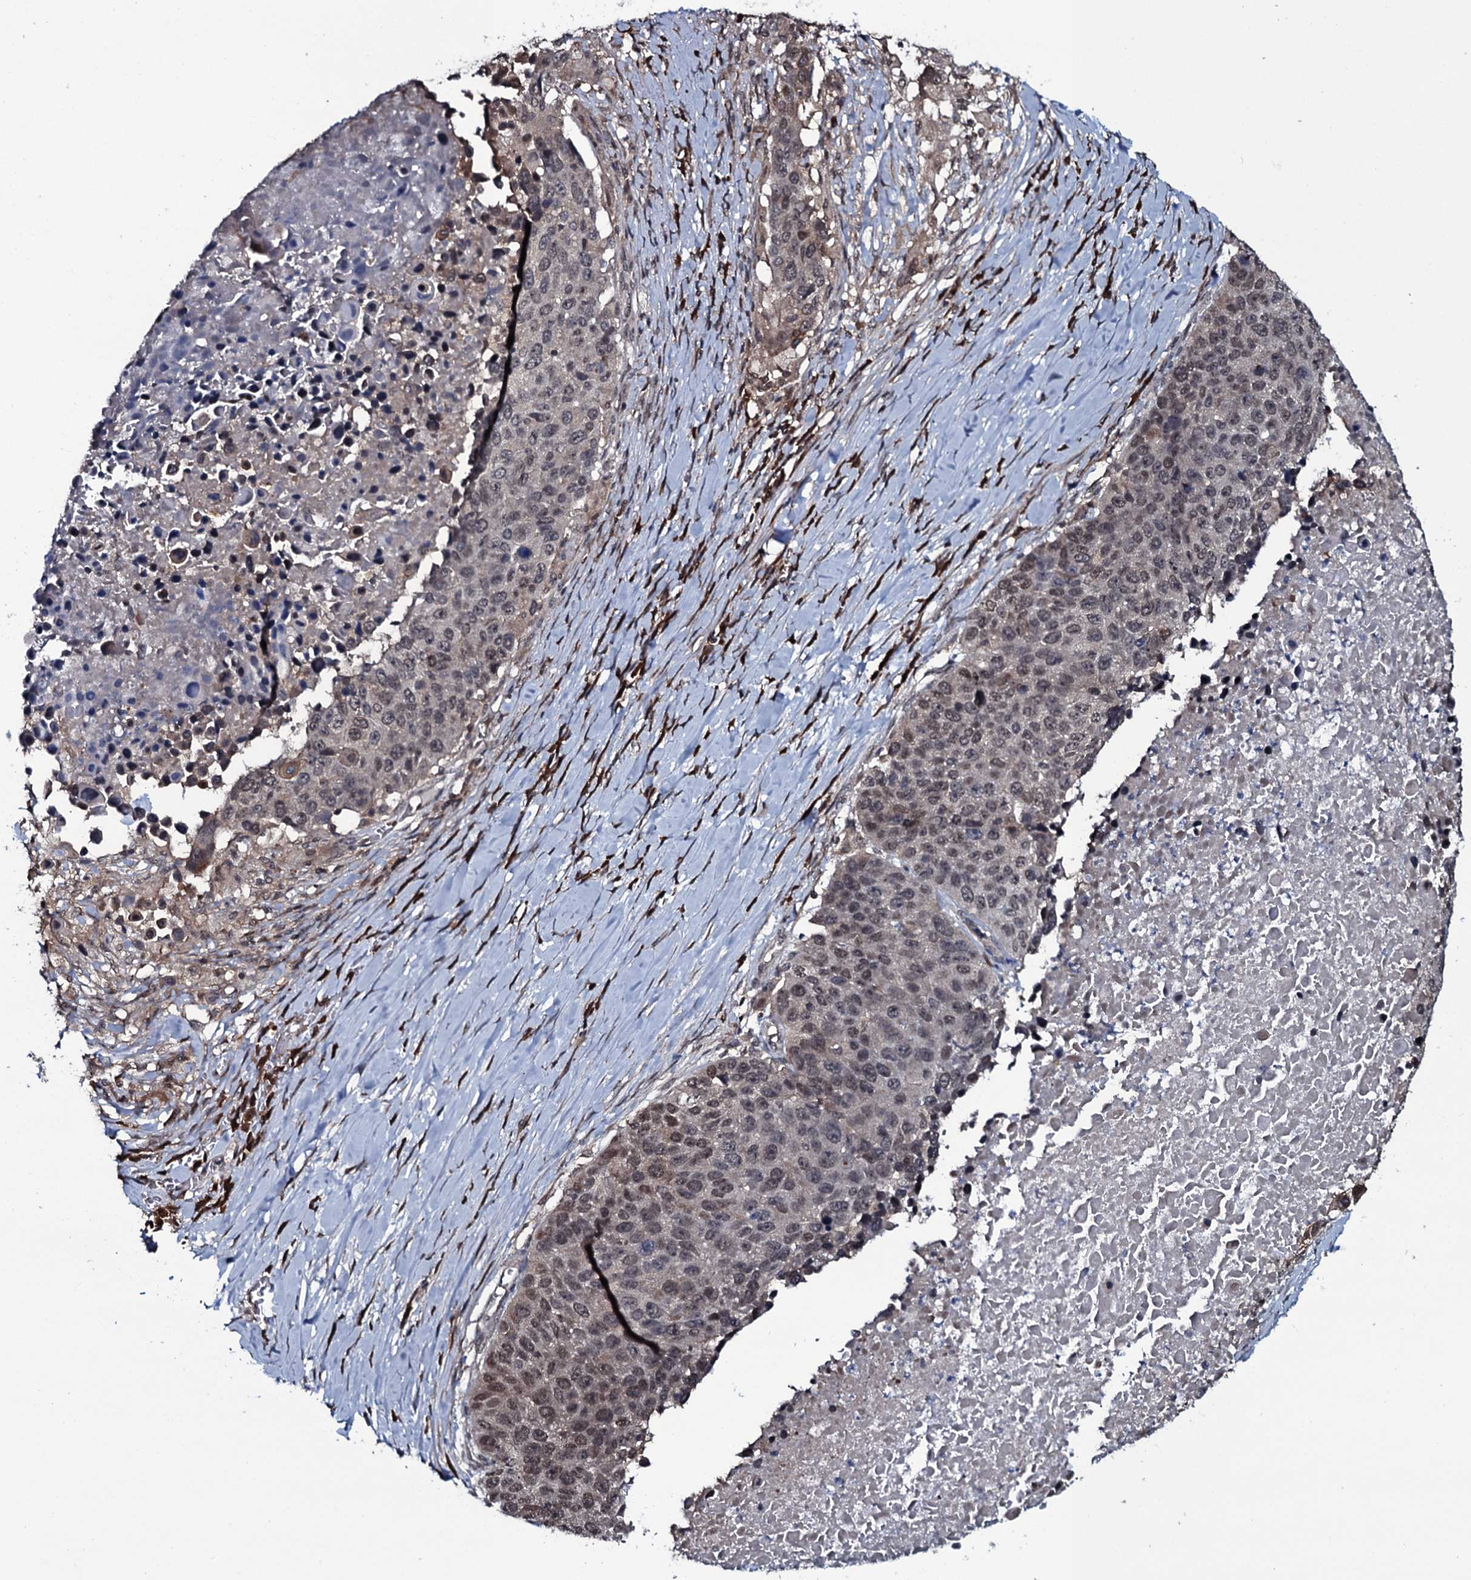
{"staining": {"intensity": "weak", "quantity": "25%-75%", "location": "nuclear"}, "tissue": "lung cancer", "cell_type": "Tumor cells", "image_type": "cancer", "snomed": [{"axis": "morphology", "description": "Normal tissue, NOS"}, {"axis": "morphology", "description": "Squamous cell carcinoma, NOS"}, {"axis": "topography", "description": "Lymph node"}, {"axis": "topography", "description": "Lung"}], "caption": "The photomicrograph displays a brown stain indicating the presence of a protein in the nuclear of tumor cells in lung squamous cell carcinoma. (IHC, brightfield microscopy, high magnification).", "gene": "HDDC3", "patient": {"sex": "male", "age": 66}}